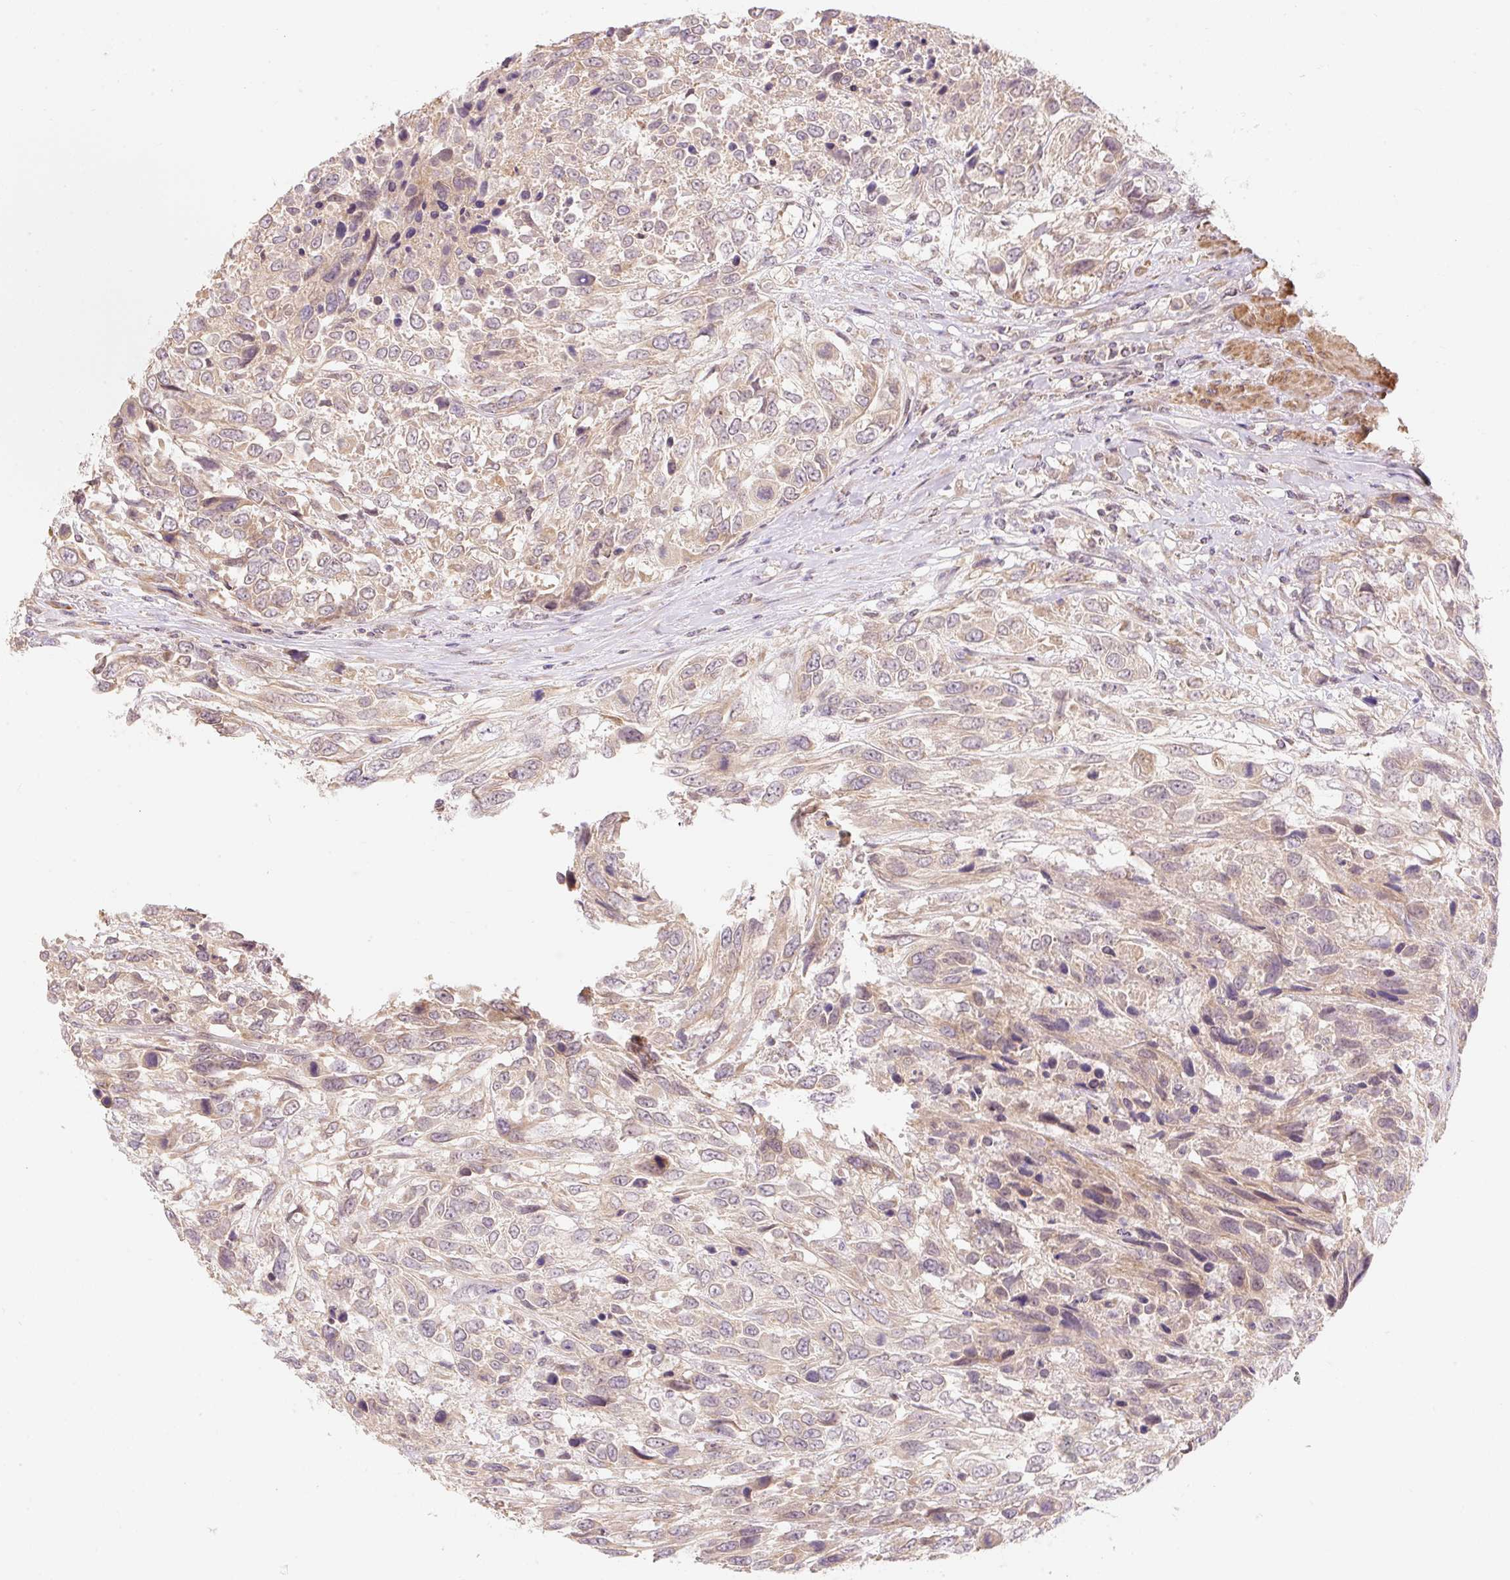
{"staining": {"intensity": "weak", "quantity": ">75%", "location": "cytoplasmic/membranous"}, "tissue": "urothelial cancer", "cell_type": "Tumor cells", "image_type": "cancer", "snomed": [{"axis": "morphology", "description": "Urothelial carcinoma, High grade"}, {"axis": "topography", "description": "Urinary bladder"}], "caption": "High-grade urothelial carcinoma stained with DAB (3,3'-diaminobenzidine) immunohistochemistry displays low levels of weak cytoplasmic/membranous expression in about >75% of tumor cells. (Stains: DAB in brown, nuclei in blue, Microscopy: brightfield microscopy at high magnification).", "gene": "EMC10", "patient": {"sex": "female", "age": 70}}